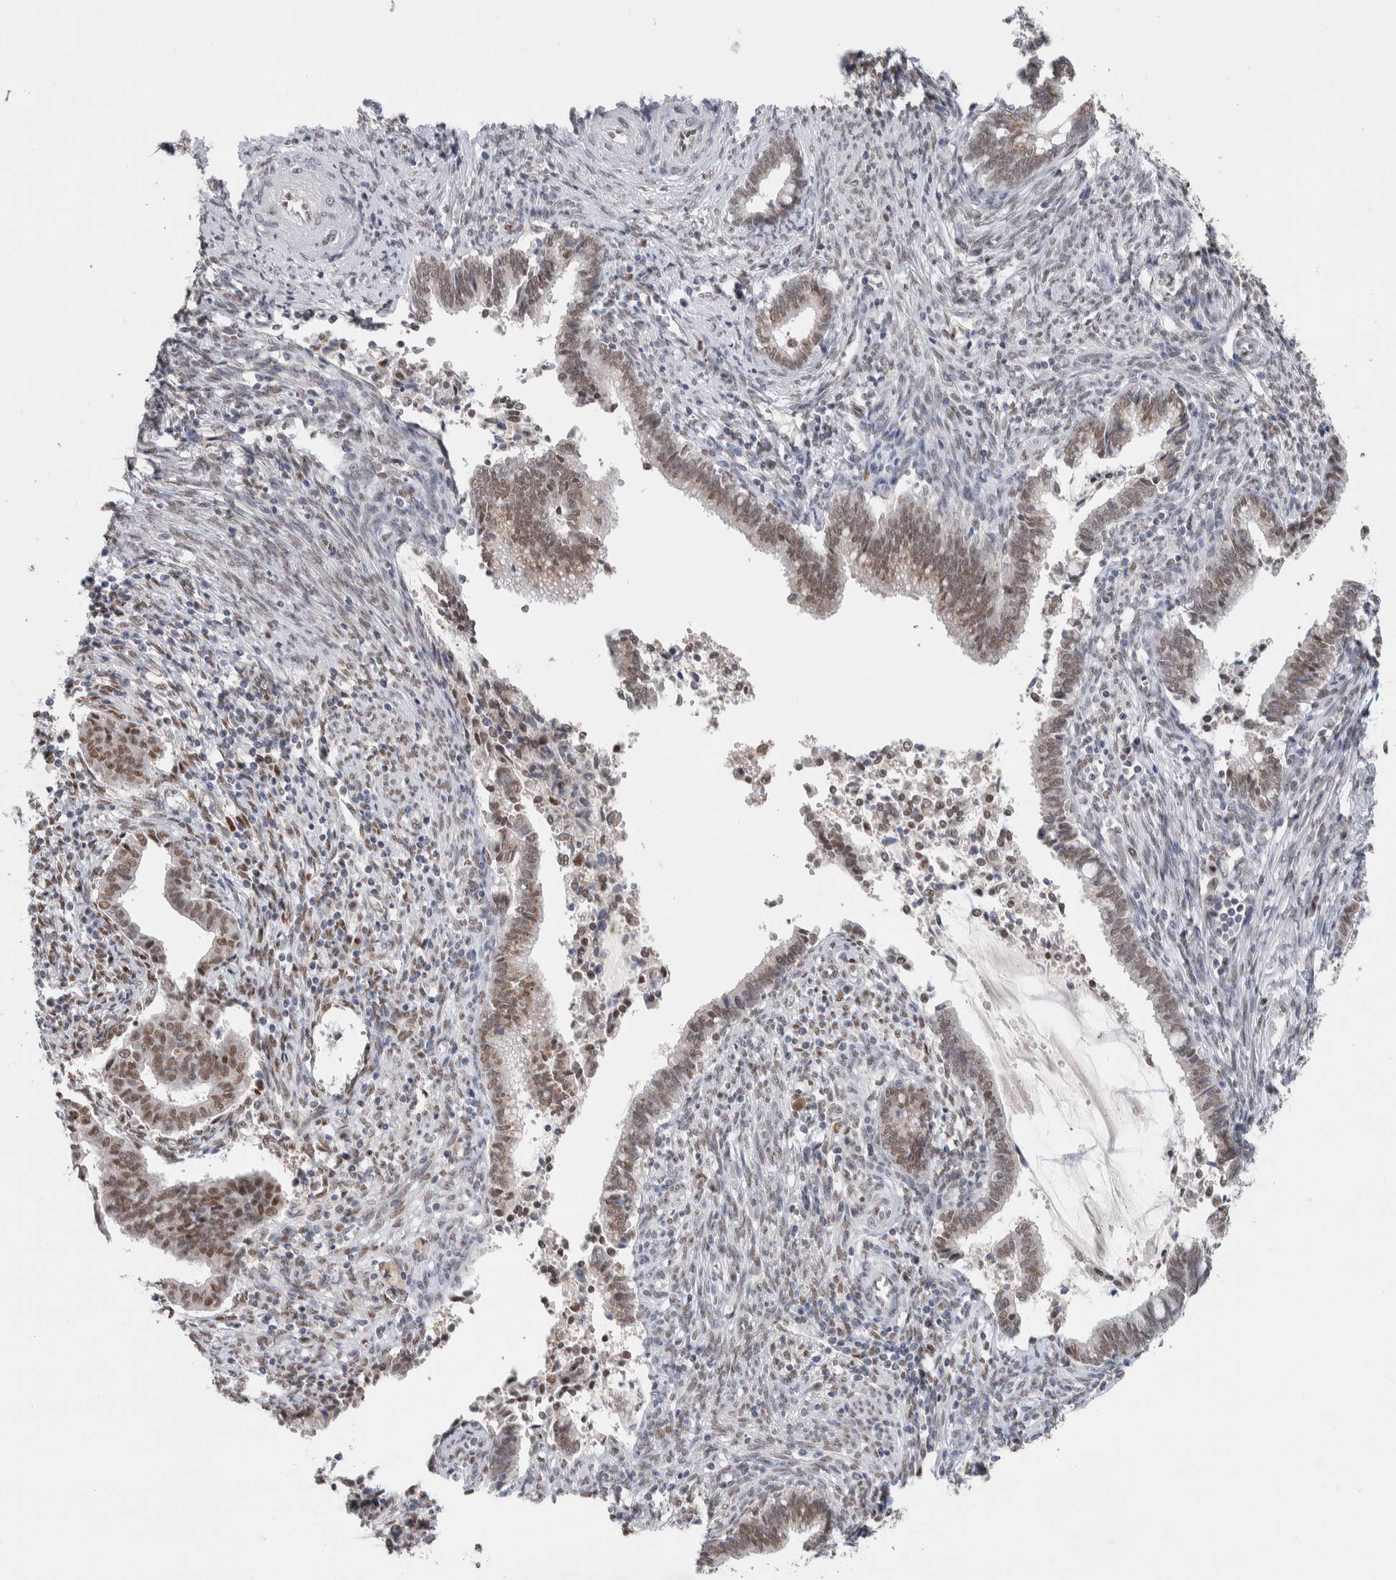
{"staining": {"intensity": "moderate", "quantity": ">75%", "location": "nuclear"}, "tissue": "cervical cancer", "cell_type": "Tumor cells", "image_type": "cancer", "snomed": [{"axis": "morphology", "description": "Adenocarcinoma, NOS"}, {"axis": "topography", "description": "Cervix"}], "caption": "About >75% of tumor cells in human cervical cancer demonstrate moderate nuclear protein expression as visualized by brown immunohistochemical staining.", "gene": "PRMT1", "patient": {"sex": "female", "age": 44}}